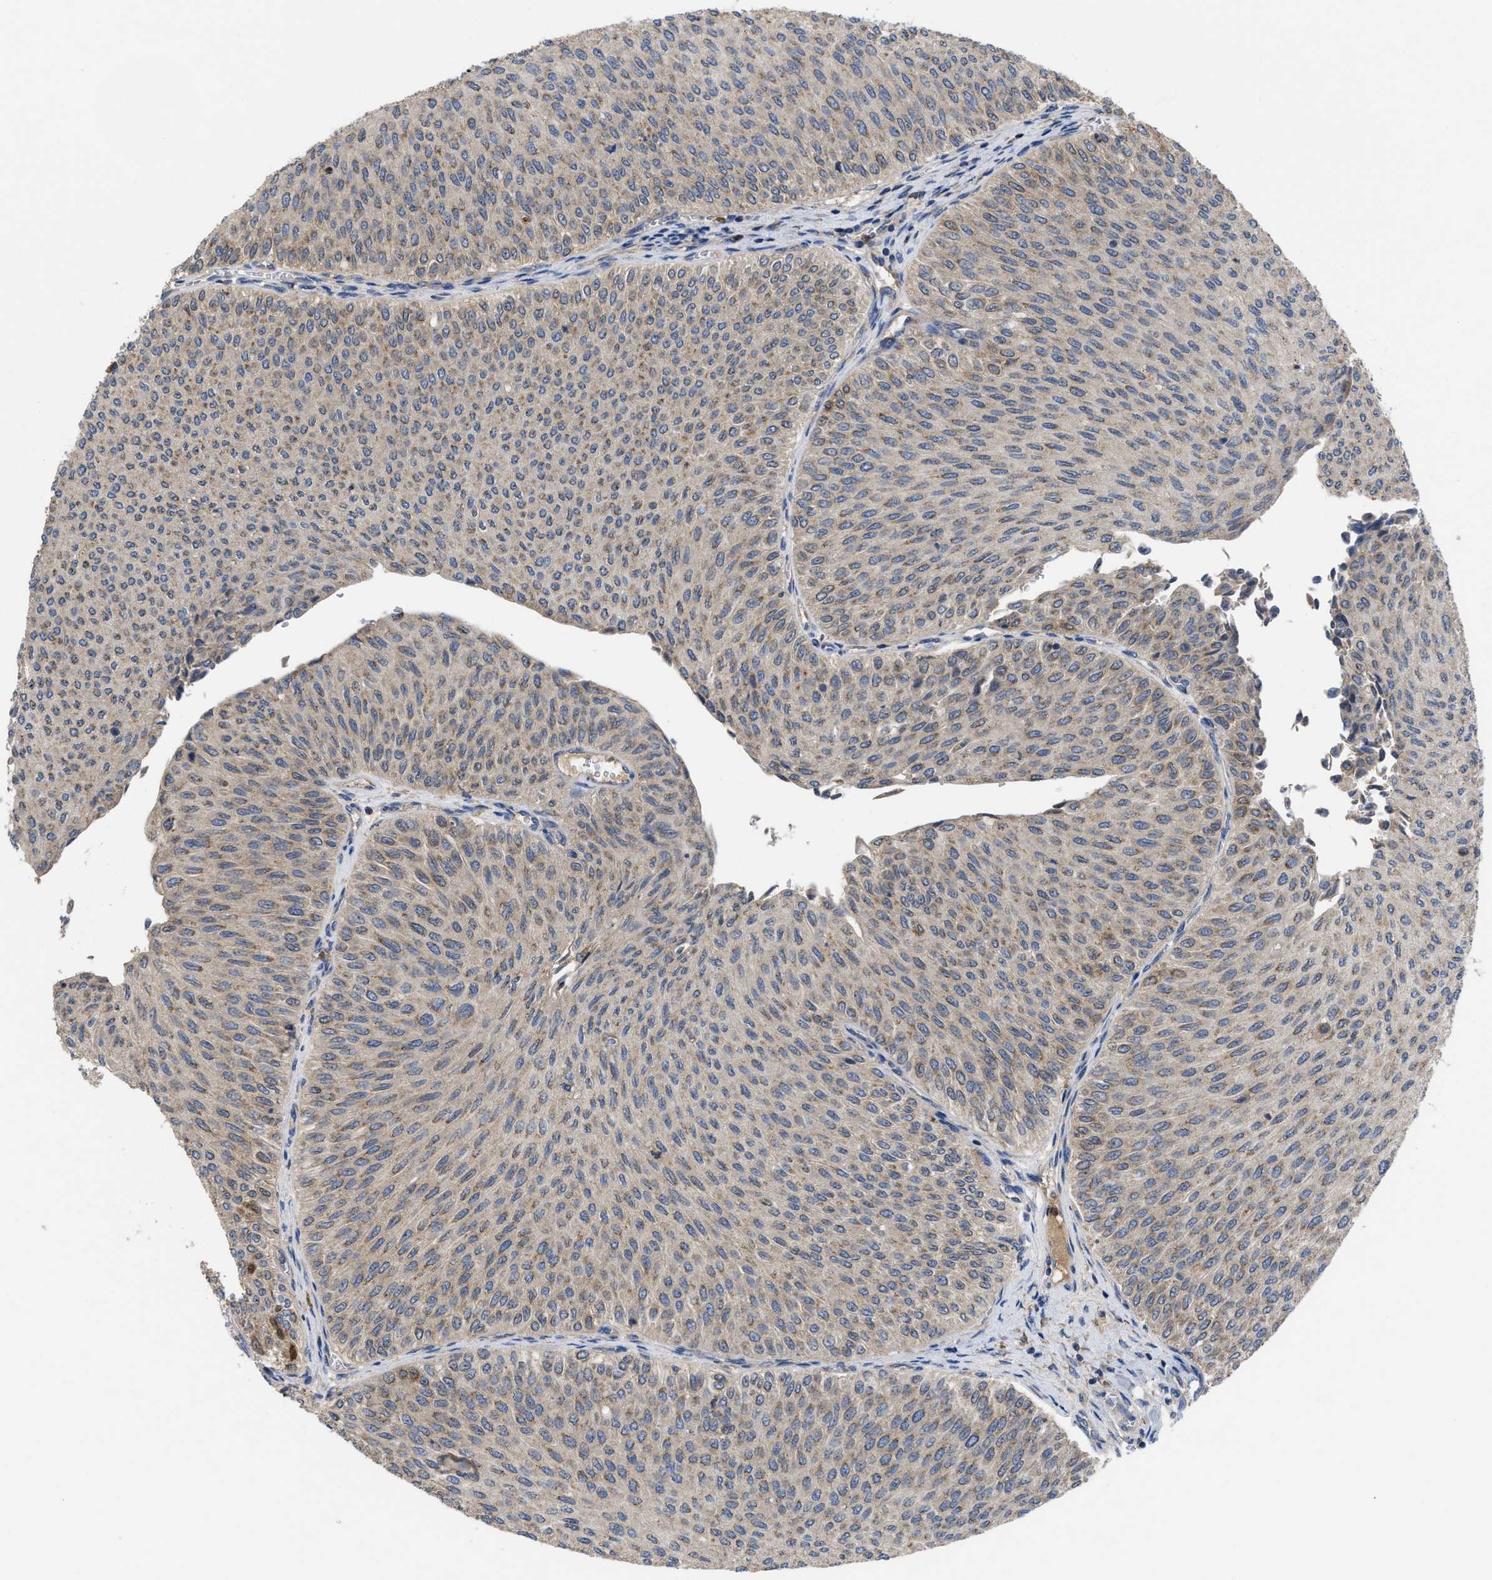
{"staining": {"intensity": "weak", "quantity": ">75%", "location": "cytoplasmic/membranous"}, "tissue": "urothelial cancer", "cell_type": "Tumor cells", "image_type": "cancer", "snomed": [{"axis": "morphology", "description": "Urothelial carcinoma, Low grade"}, {"axis": "topography", "description": "Urinary bladder"}], "caption": "Protein analysis of urothelial cancer tissue demonstrates weak cytoplasmic/membranous positivity in approximately >75% of tumor cells. (brown staining indicates protein expression, while blue staining denotes nuclei).", "gene": "RNF216", "patient": {"sex": "male", "age": 78}}